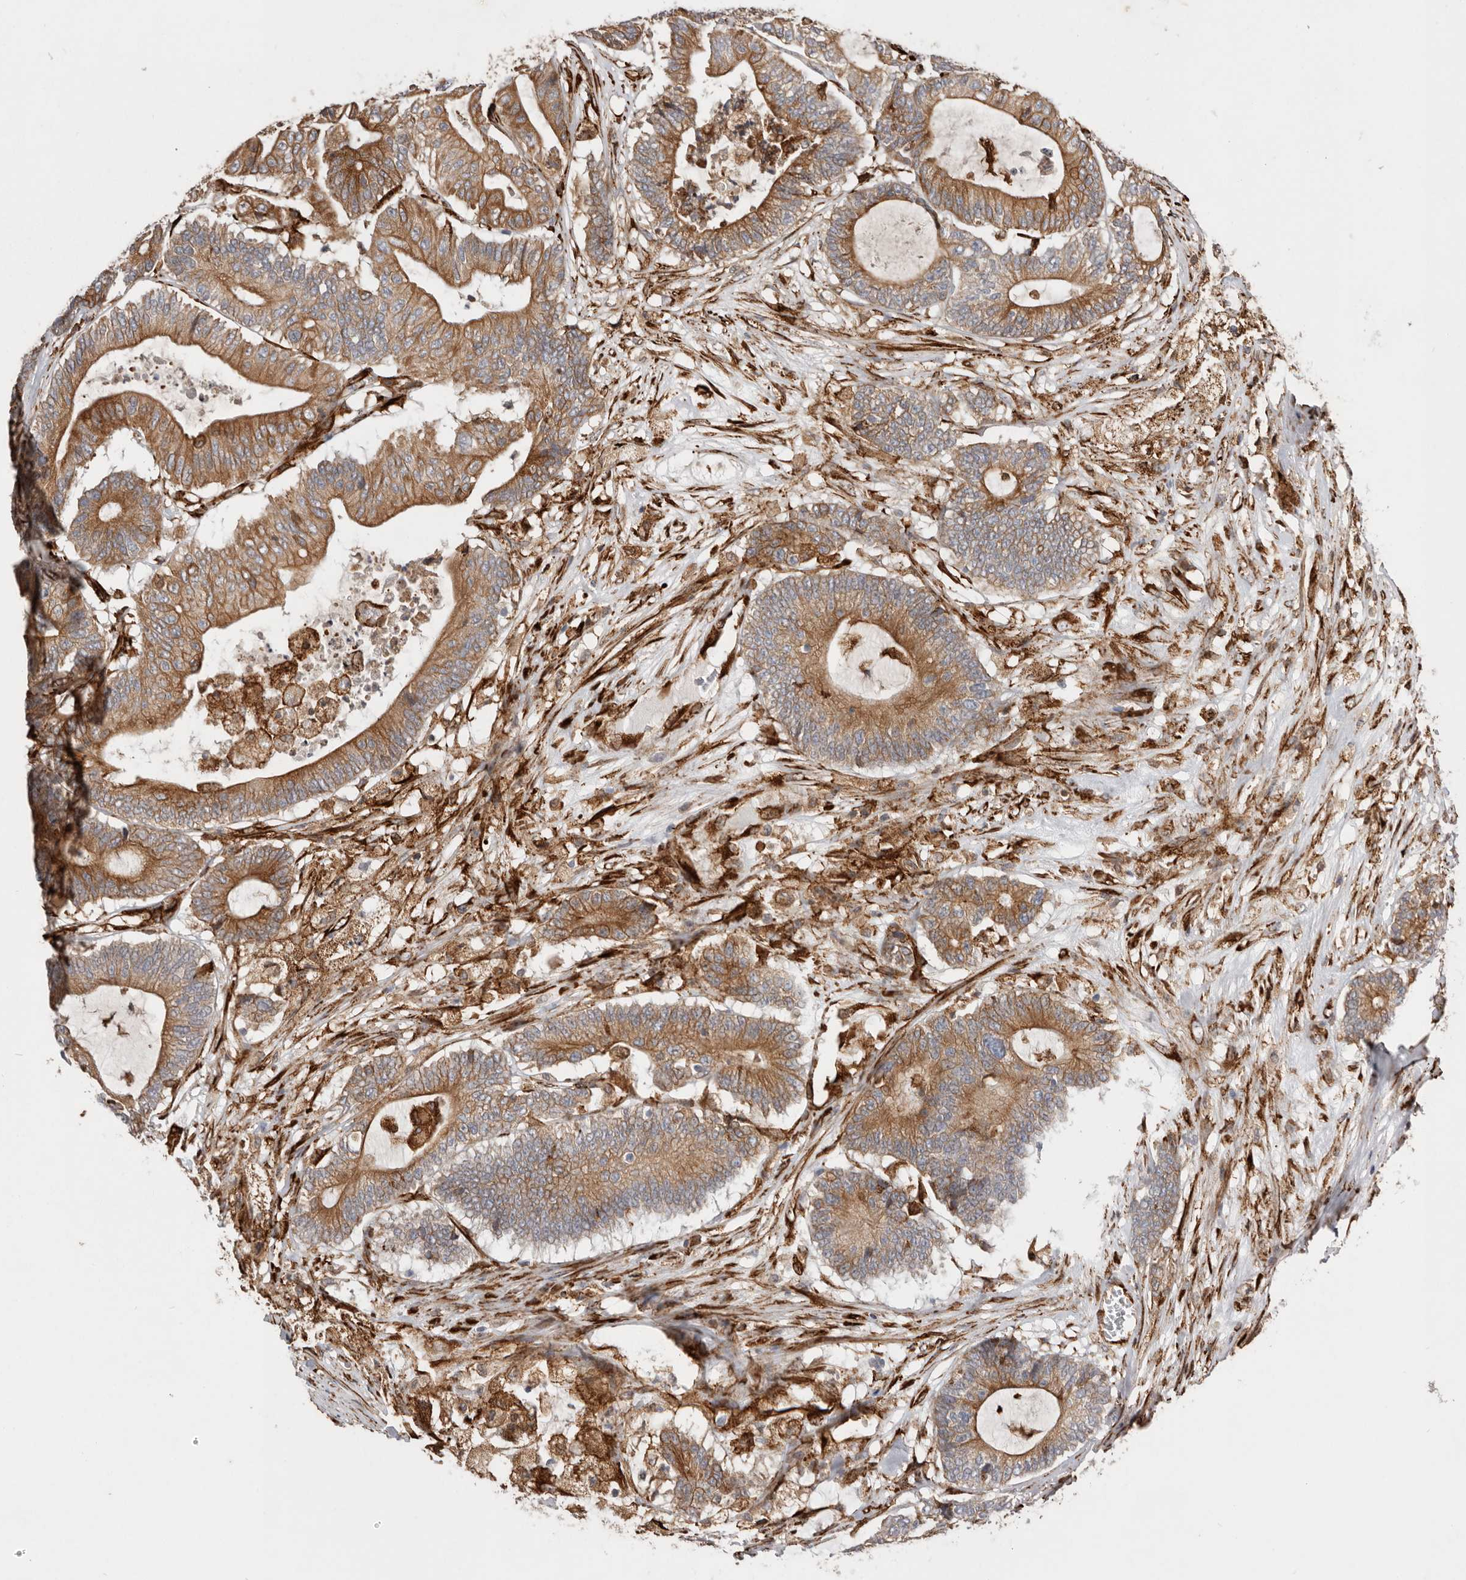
{"staining": {"intensity": "moderate", "quantity": ">75%", "location": "cytoplasmic/membranous"}, "tissue": "colorectal cancer", "cell_type": "Tumor cells", "image_type": "cancer", "snomed": [{"axis": "morphology", "description": "Adenocarcinoma, NOS"}, {"axis": "topography", "description": "Colon"}], "caption": "Tumor cells reveal moderate cytoplasmic/membranous staining in approximately >75% of cells in colorectal cancer (adenocarcinoma).", "gene": "WDTC1", "patient": {"sex": "female", "age": 84}}